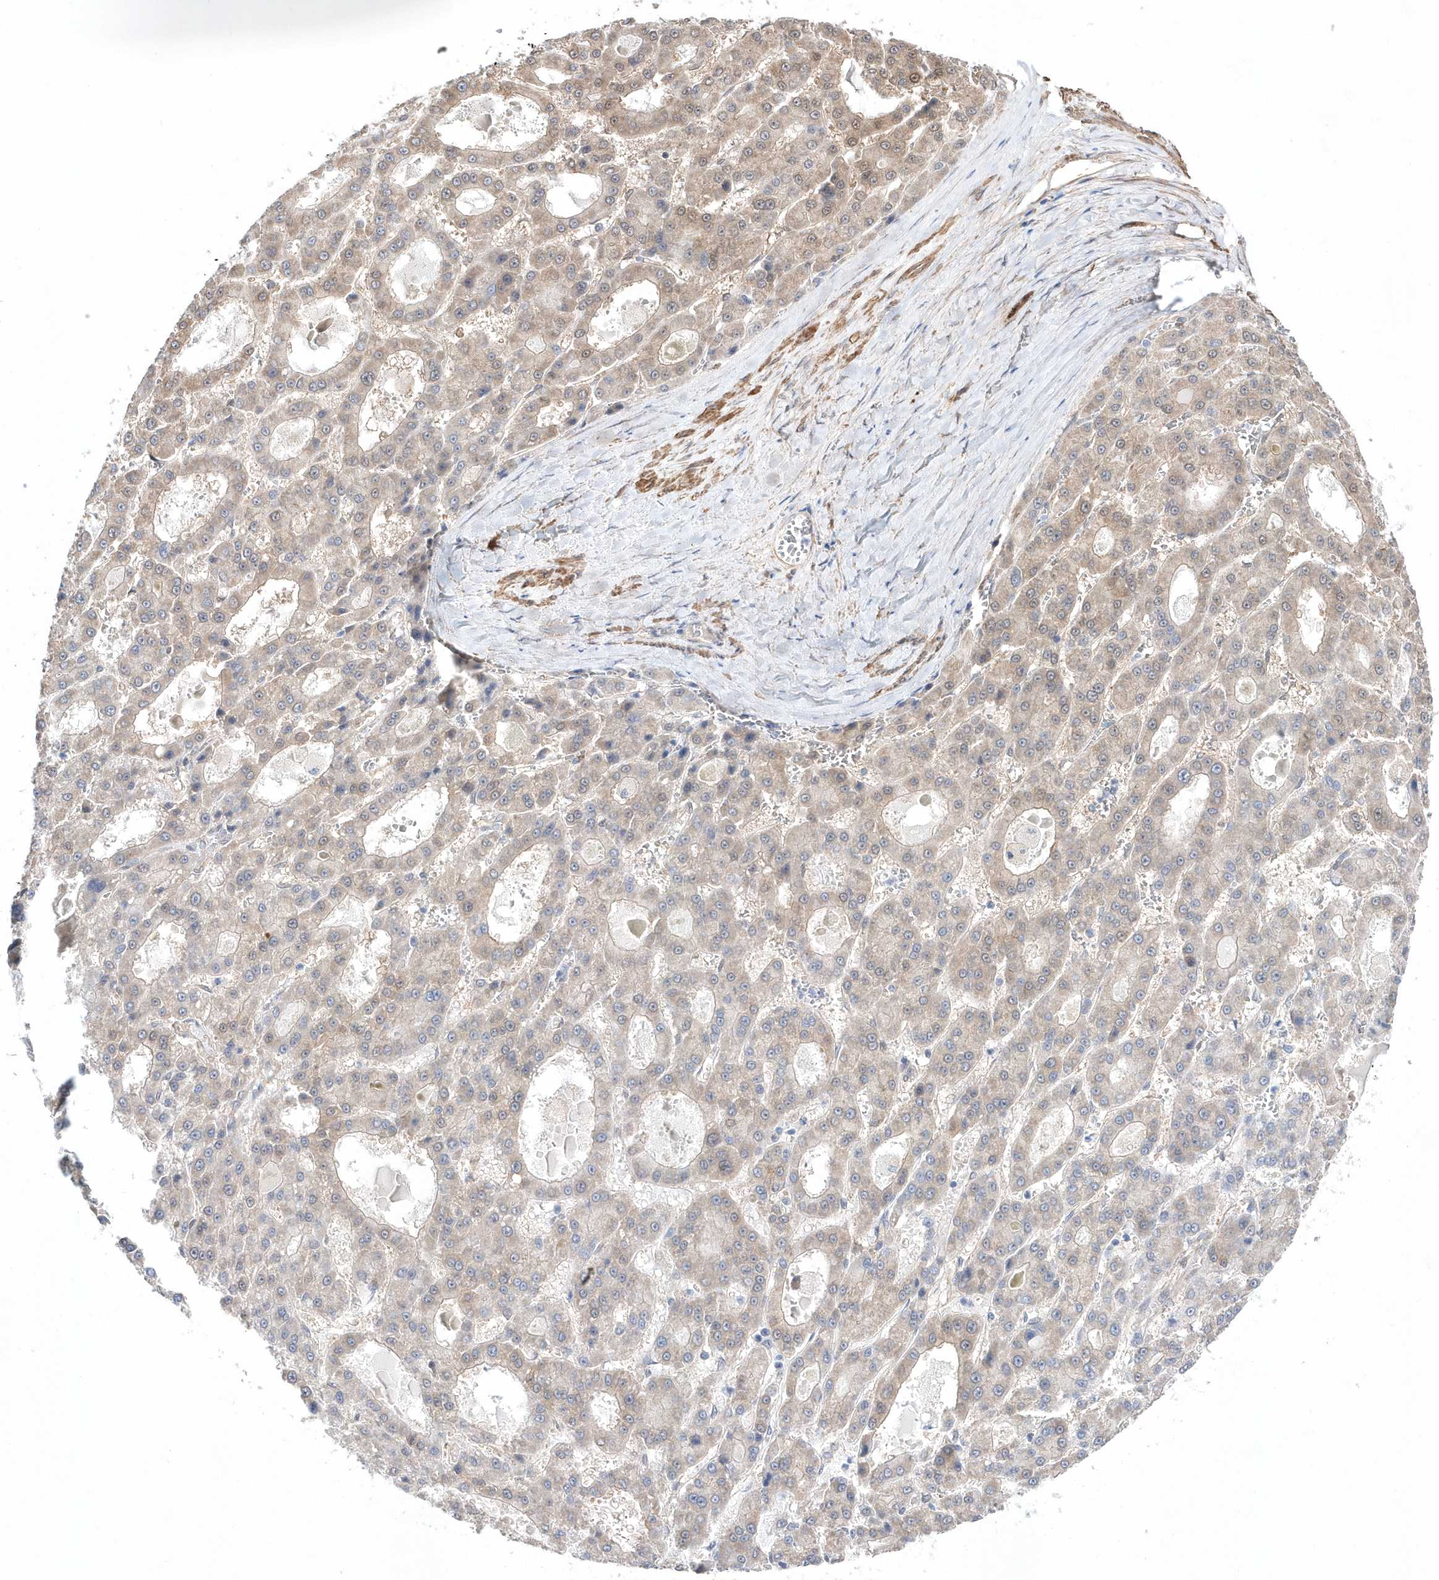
{"staining": {"intensity": "weak", "quantity": "<25%", "location": "cytoplasmic/membranous"}, "tissue": "liver cancer", "cell_type": "Tumor cells", "image_type": "cancer", "snomed": [{"axis": "morphology", "description": "Carcinoma, Hepatocellular, NOS"}, {"axis": "topography", "description": "Liver"}], "caption": "Immunohistochemistry (IHC) of human liver hepatocellular carcinoma reveals no expression in tumor cells.", "gene": "BDH2", "patient": {"sex": "male", "age": 70}}